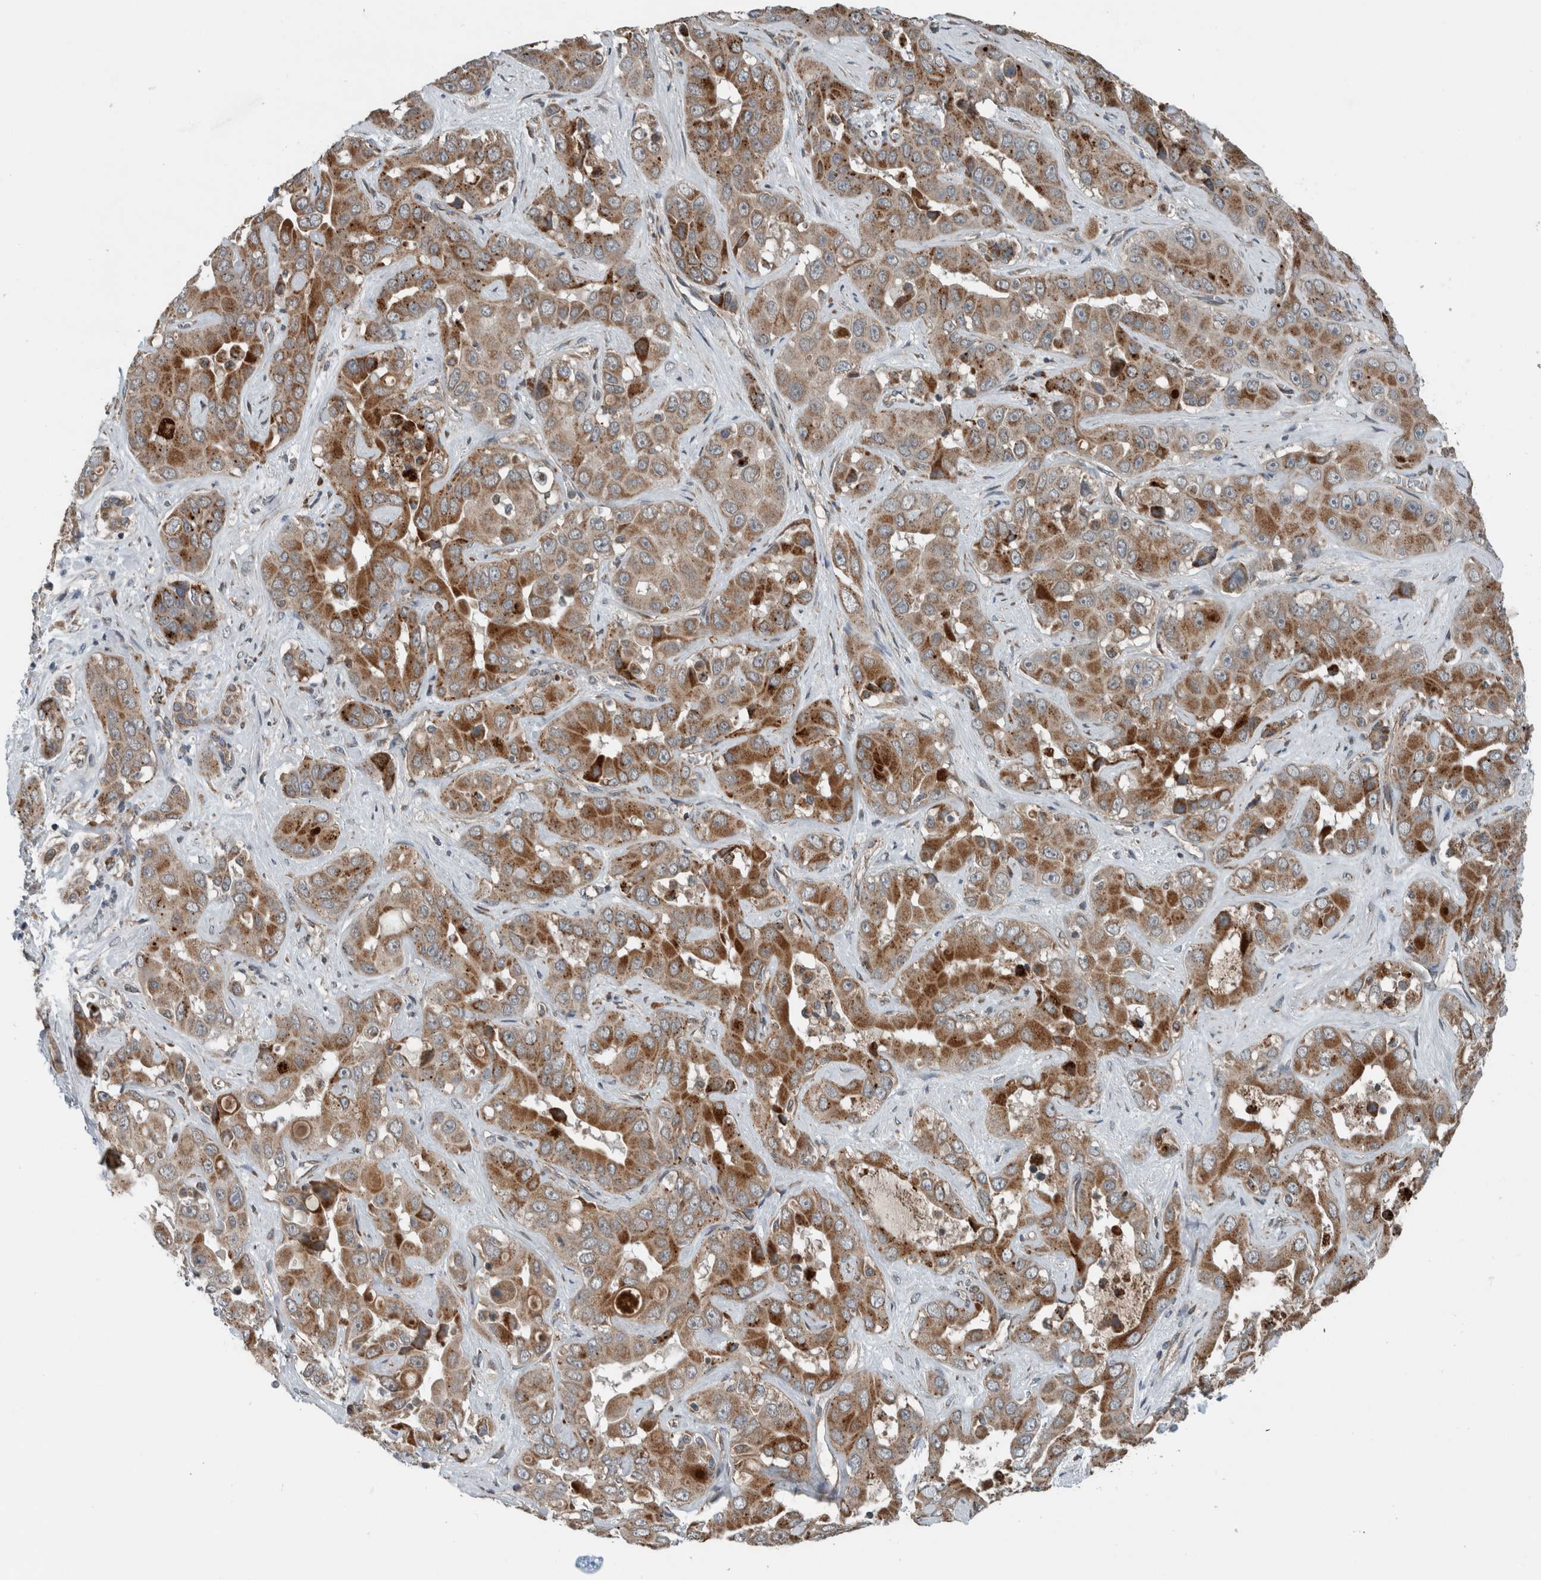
{"staining": {"intensity": "strong", "quantity": ">75%", "location": "cytoplasmic/membranous"}, "tissue": "liver cancer", "cell_type": "Tumor cells", "image_type": "cancer", "snomed": [{"axis": "morphology", "description": "Cholangiocarcinoma"}, {"axis": "topography", "description": "Liver"}], "caption": "Tumor cells display strong cytoplasmic/membranous positivity in approximately >75% of cells in liver cancer.", "gene": "GBA2", "patient": {"sex": "female", "age": 52}}